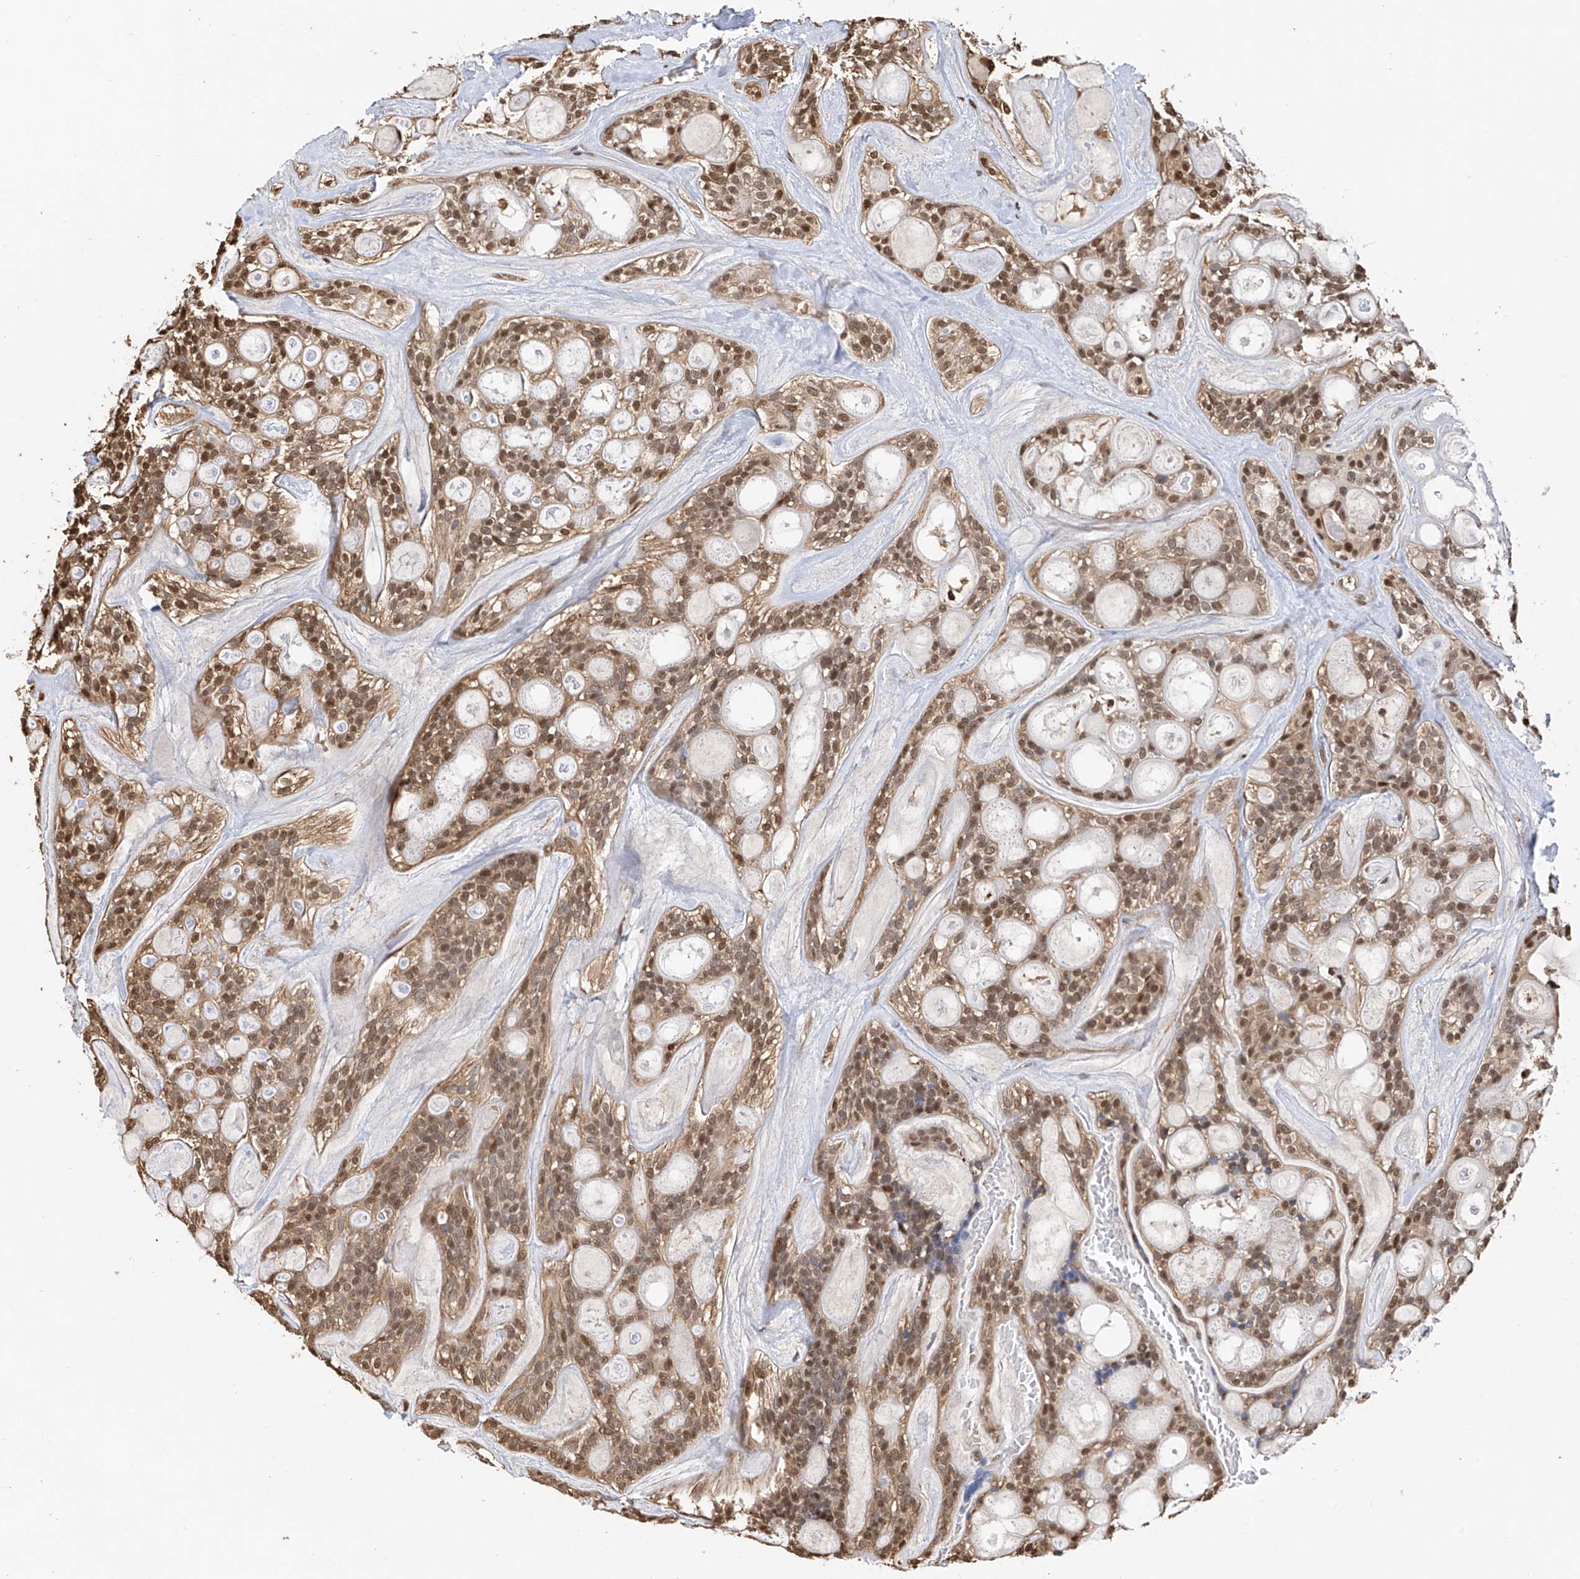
{"staining": {"intensity": "moderate", "quantity": ">75%", "location": "nuclear"}, "tissue": "head and neck cancer", "cell_type": "Tumor cells", "image_type": "cancer", "snomed": [{"axis": "morphology", "description": "Adenocarcinoma, NOS"}, {"axis": "topography", "description": "Head-Neck"}], "caption": "Head and neck cancer stained for a protein (brown) shows moderate nuclear positive positivity in approximately >75% of tumor cells.", "gene": "PMM1", "patient": {"sex": "male", "age": 66}}